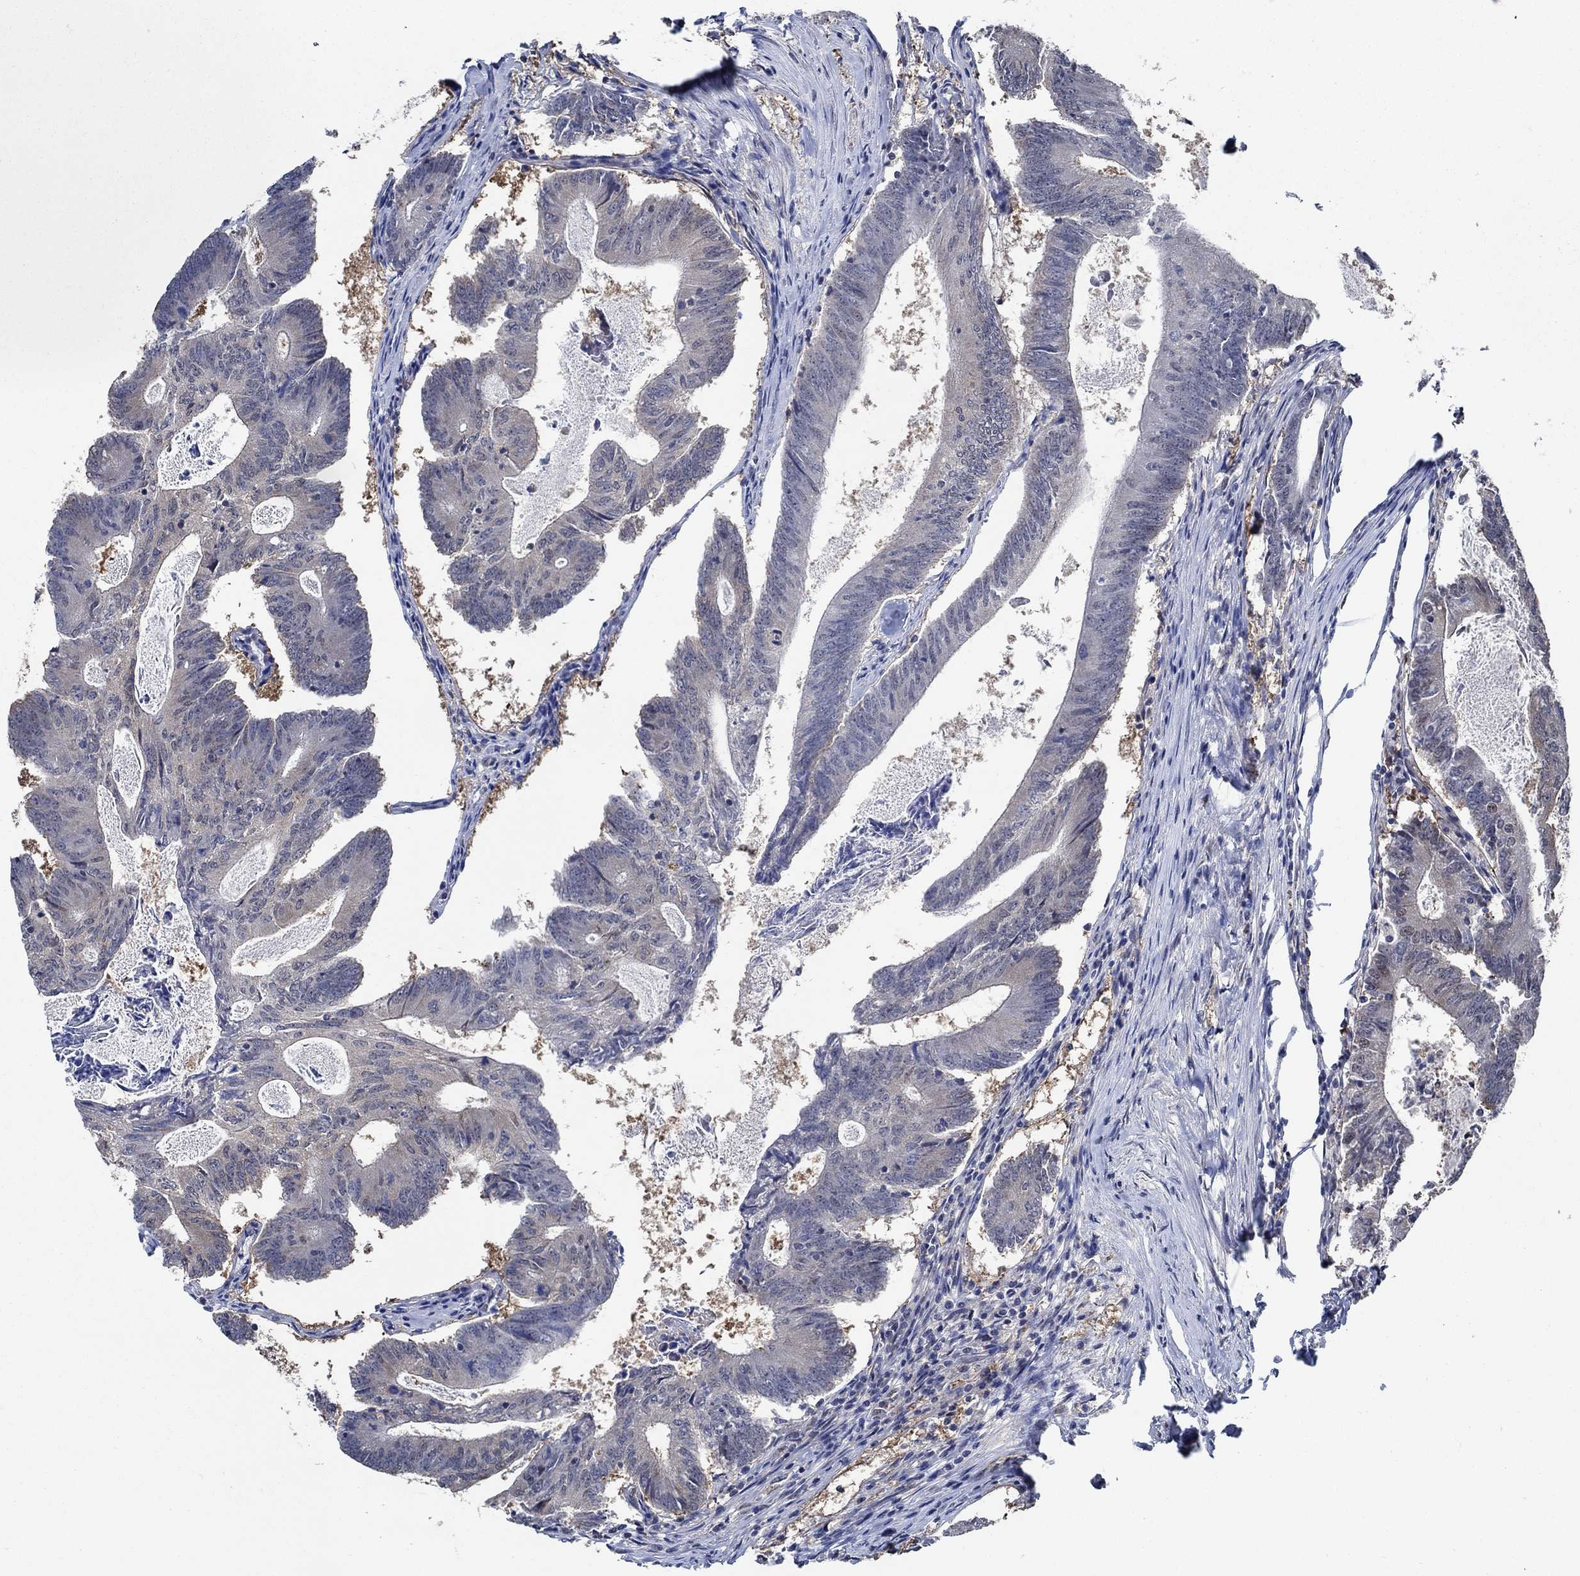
{"staining": {"intensity": "negative", "quantity": "none", "location": "none"}, "tissue": "colorectal cancer", "cell_type": "Tumor cells", "image_type": "cancer", "snomed": [{"axis": "morphology", "description": "Adenocarcinoma, NOS"}, {"axis": "topography", "description": "Colon"}], "caption": "The histopathology image demonstrates no staining of tumor cells in colorectal adenocarcinoma. Nuclei are stained in blue.", "gene": "DACT1", "patient": {"sex": "female", "age": 70}}